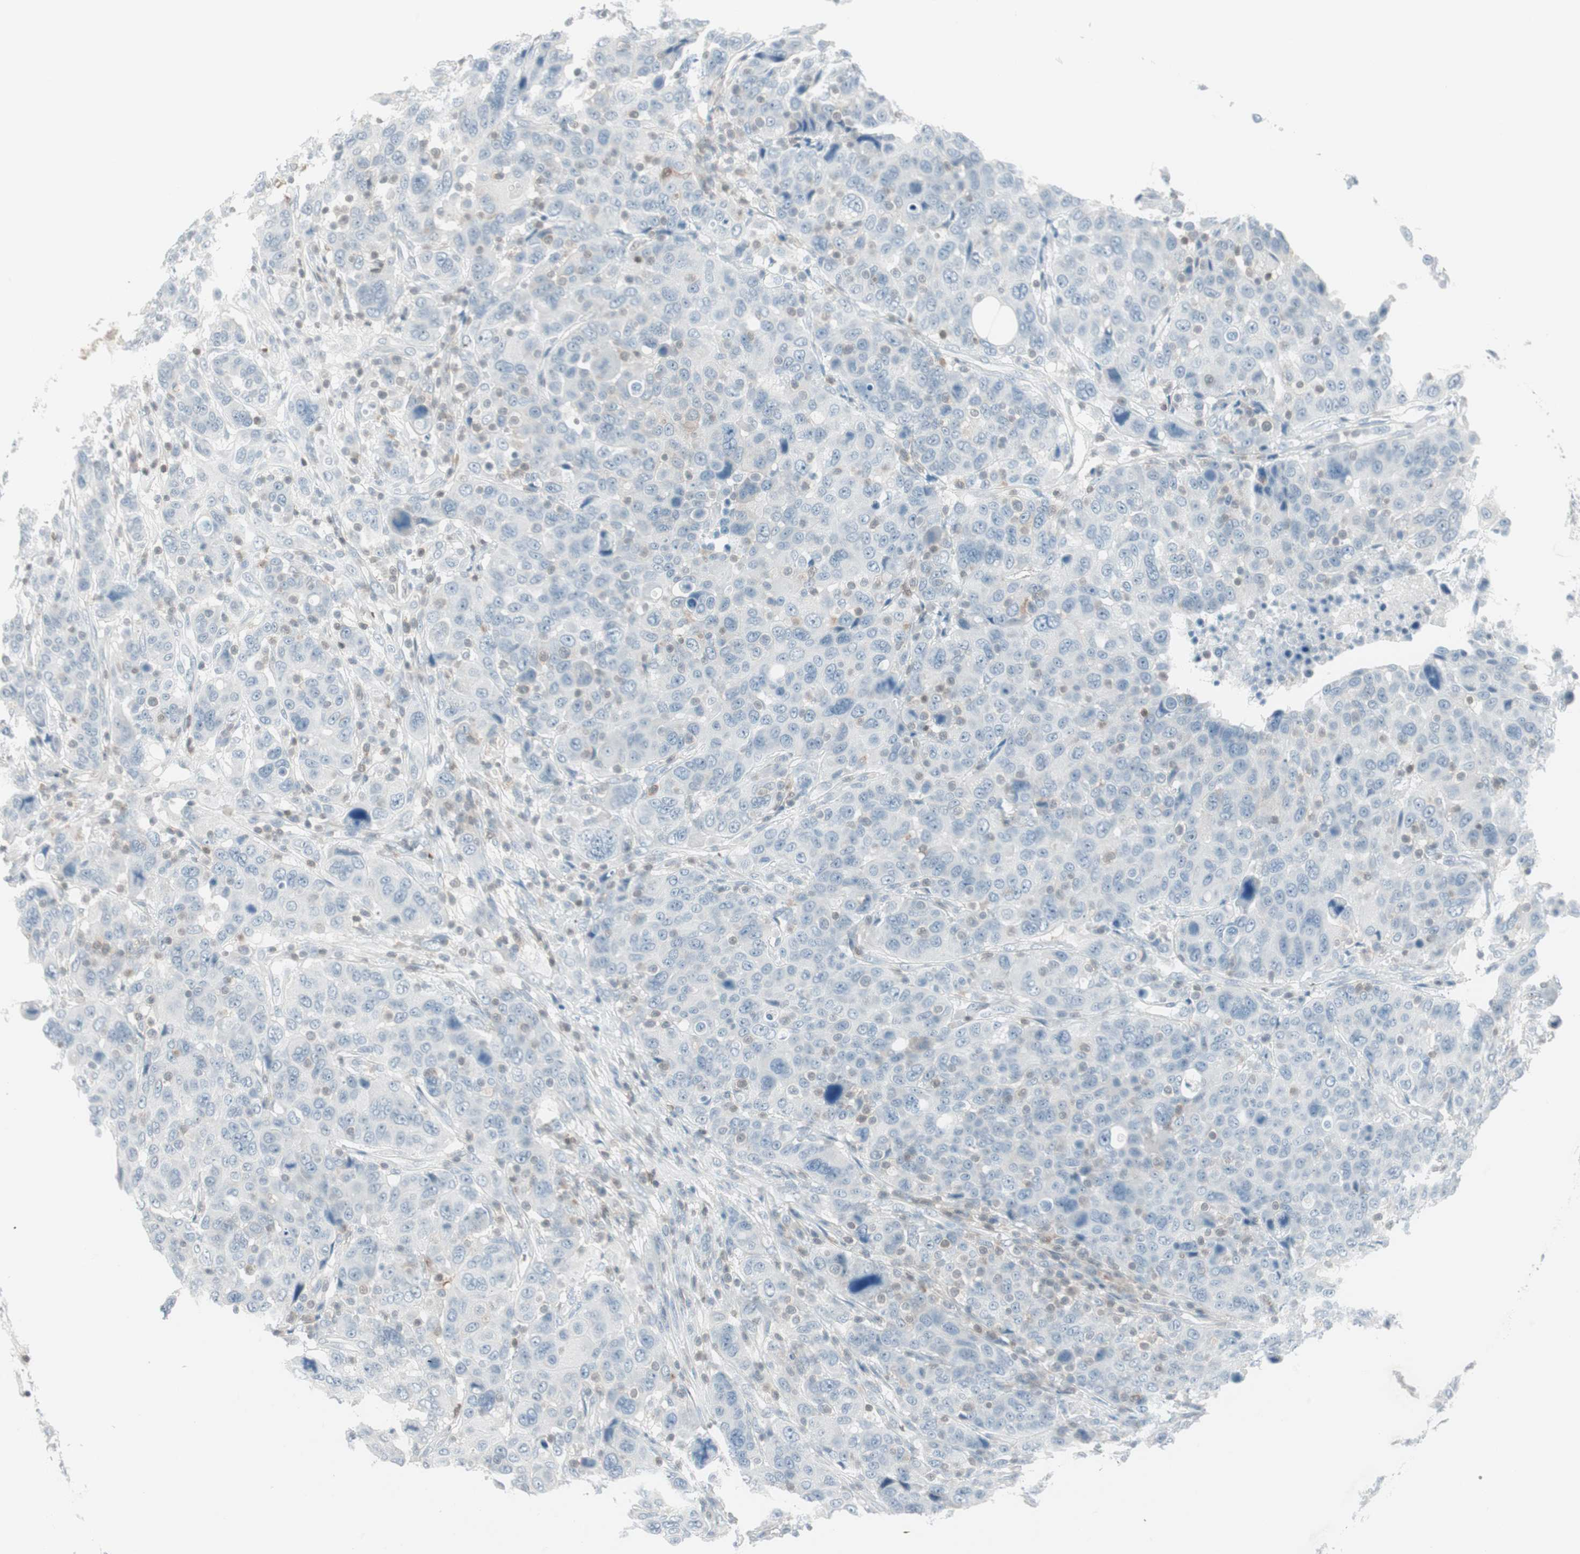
{"staining": {"intensity": "negative", "quantity": "none", "location": "none"}, "tissue": "breast cancer", "cell_type": "Tumor cells", "image_type": "cancer", "snomed": [{"axis": "morphology", "description": "Duct carcinoma"}, {"axis": "topography", "description": "Breast"}], "caption": "Intraductal carcinoma (breast) was stained to show a protein in brown. There is no significant expression in tumor cells.", "gene": "MAP4K1", "patient": {"sex": "female", "age": 37}}